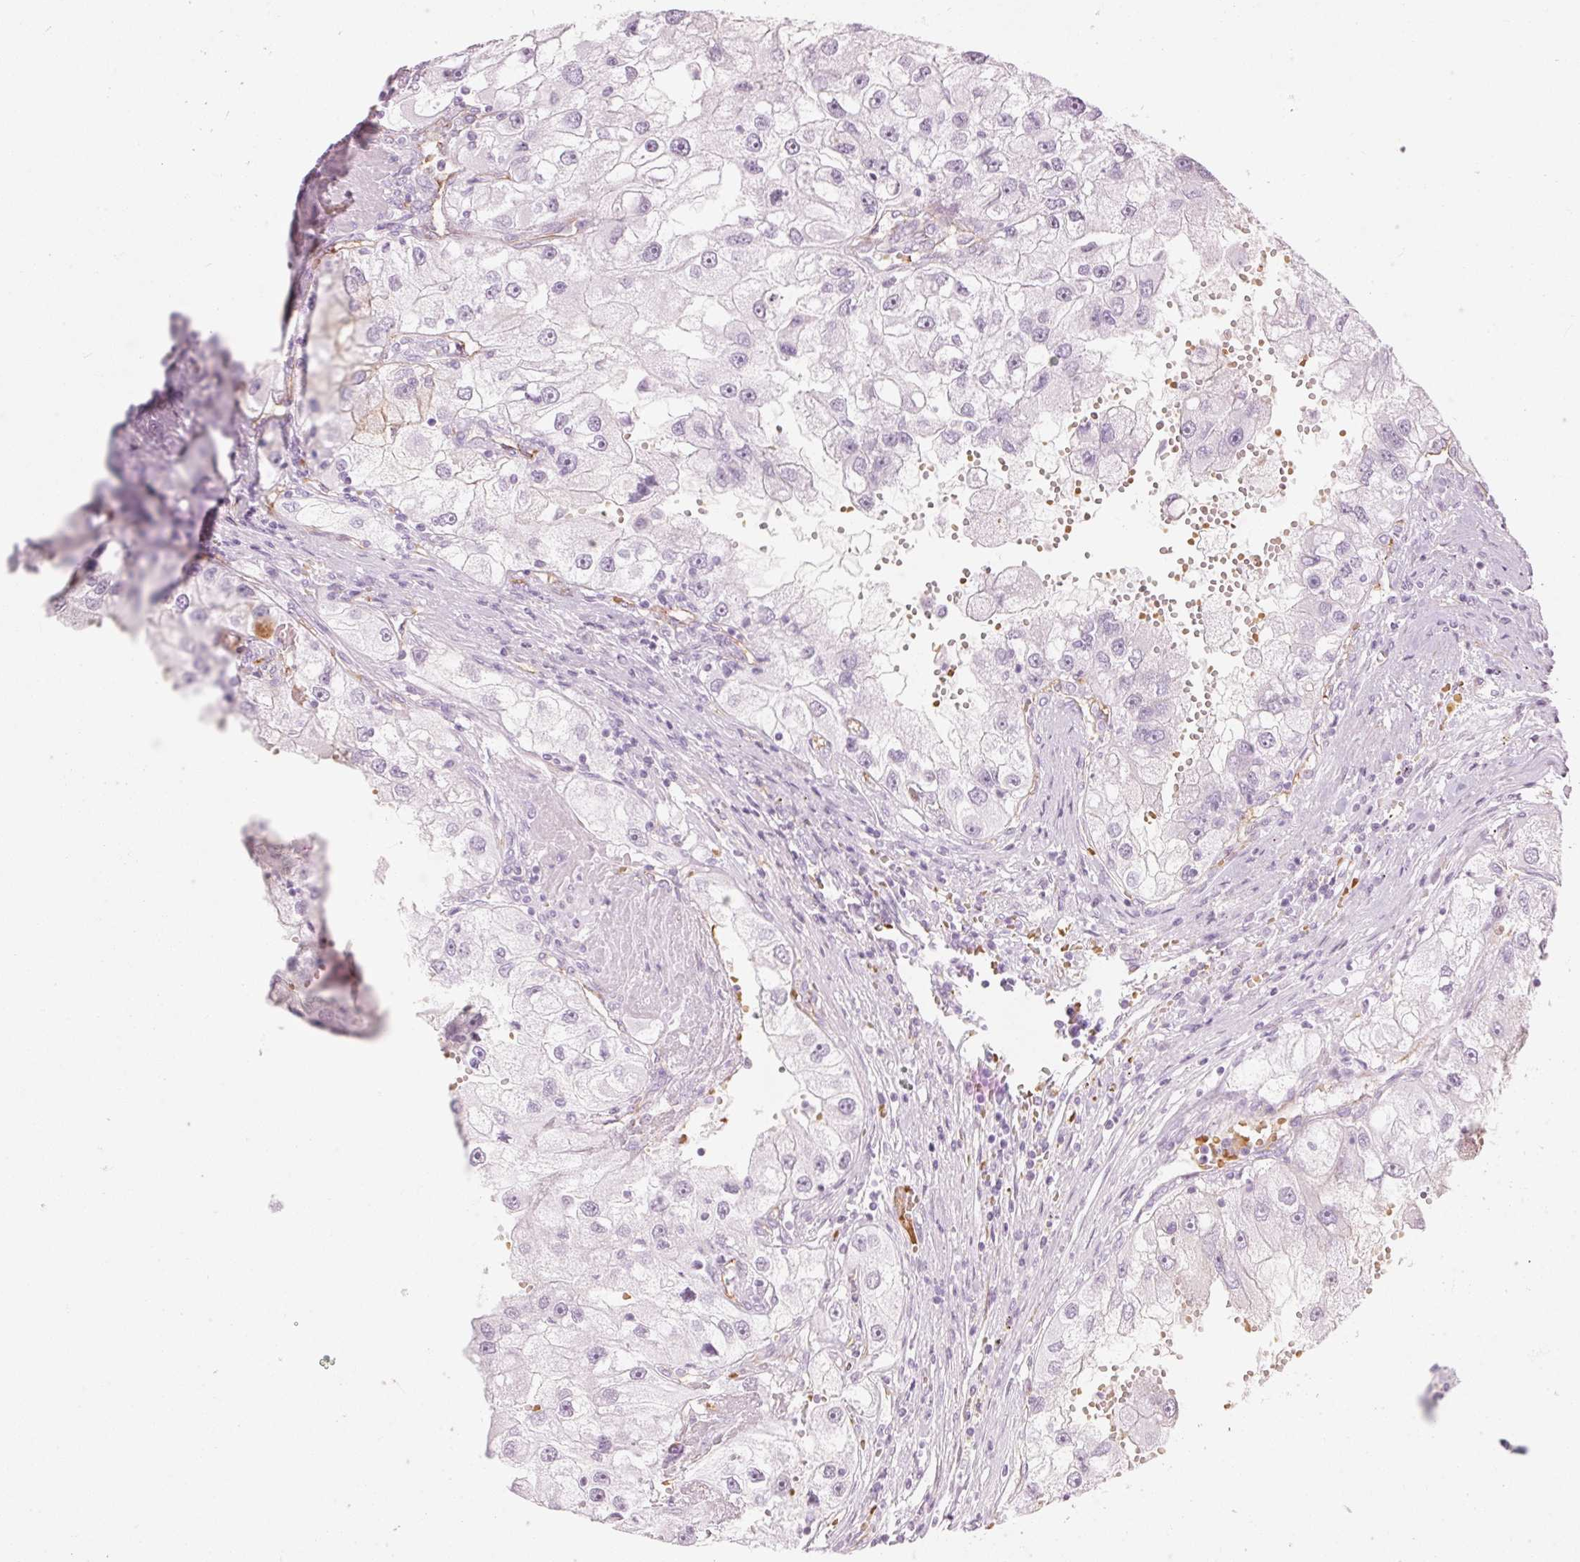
{"staining": {"intensity": "negative", "quantity": "none", "location": "none"}, "tissue": "renal cancer", "cell_type": "Tumor cells", "image_type": "cancer", "snomed": [{"axis": "morphology", "description": "Adenocarcinoma, NOS"}, {"axis": "topography", "description": "Kidney"}], "caption": "Immunohistochemical staining of renal cancer reveals no significant staining in tumor cells.", "gene": "TAF1L", "patient": {"sex": "male", "age": 63}}